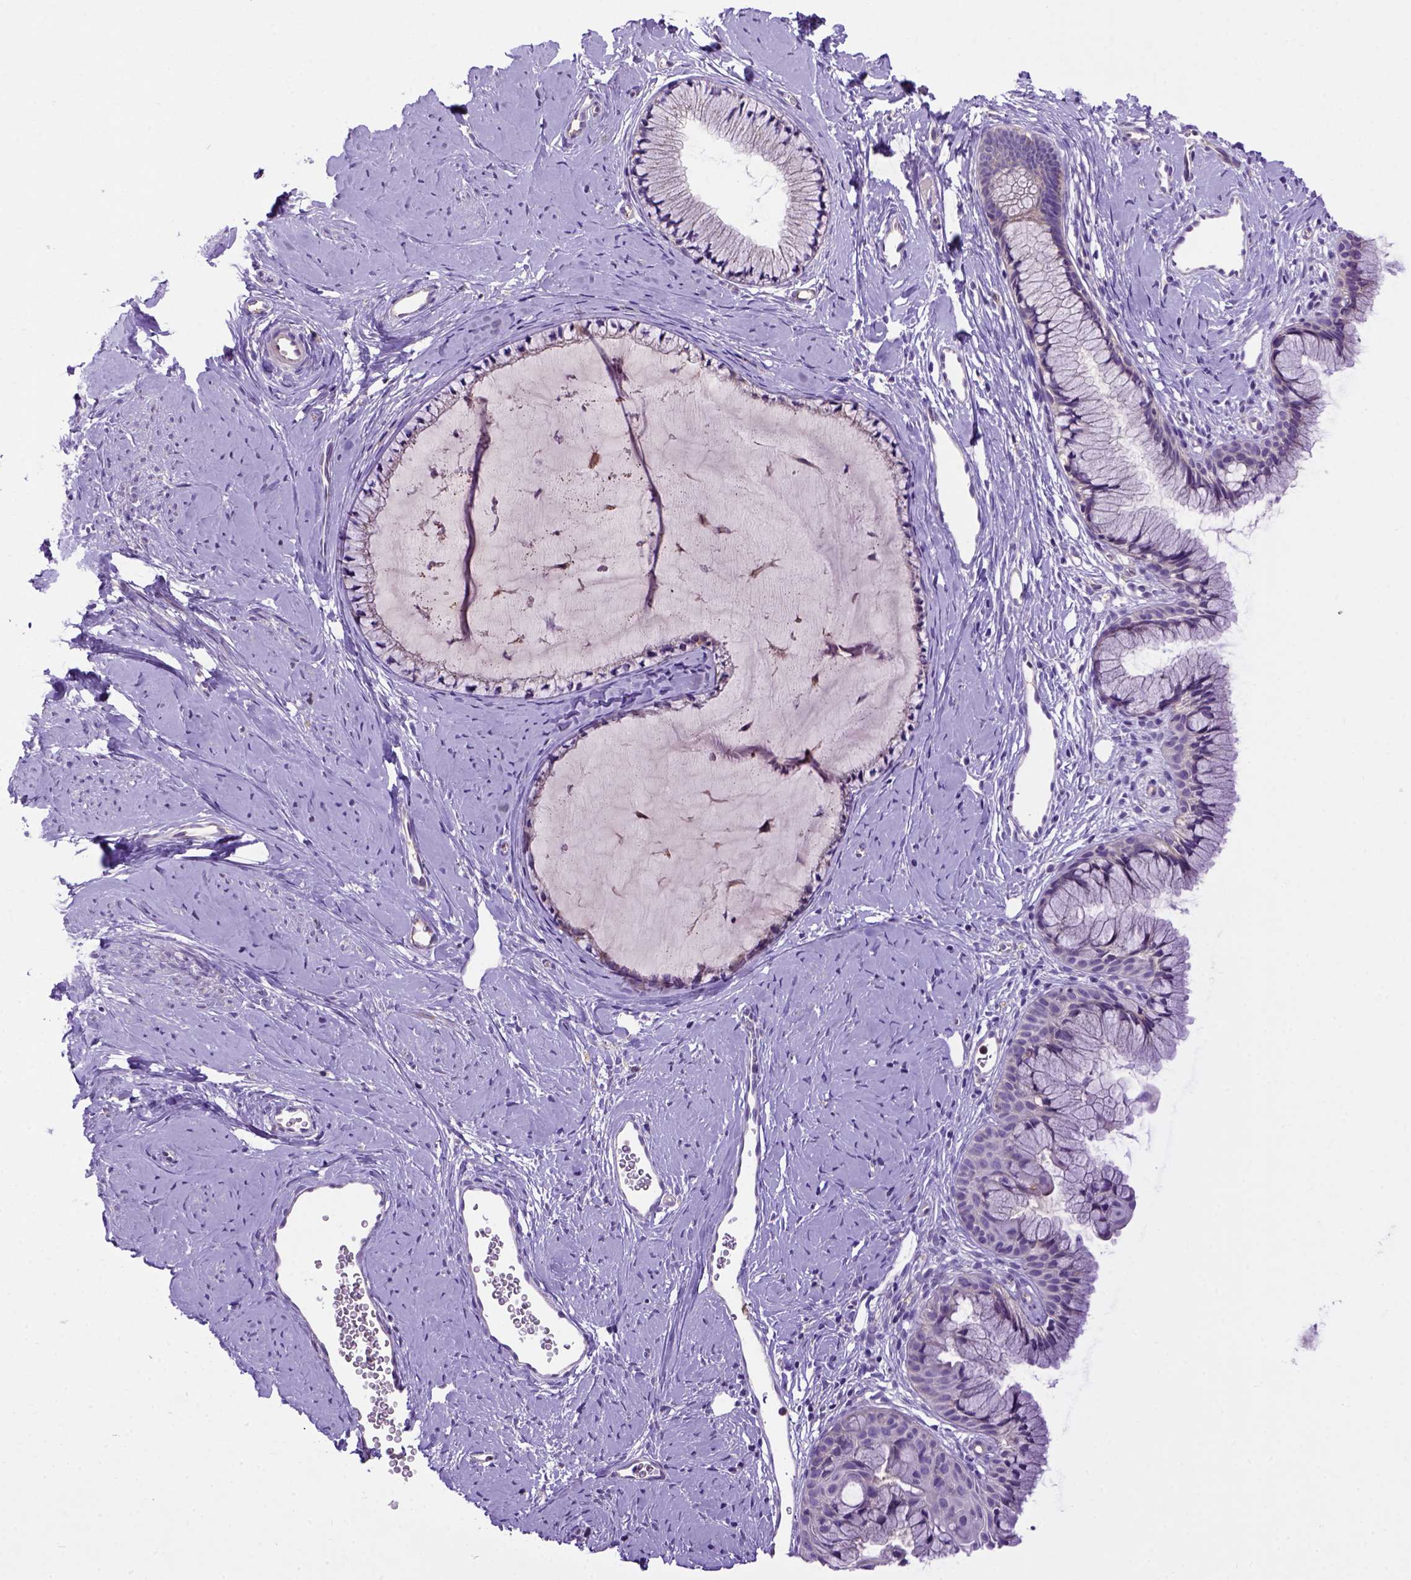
{"staining": {"intensity": "negative", "quantity": "none", "location": "none"}, "tissue": "cervix", "cell_type": "Glandular cells", "image_type": "normal", "snomed": [{"axis": "morphology", "description": "Normal tissue, NOS"}, {"axis": "topography", "description": "Cervix"}], "caption": "Glandular cells are negative for brown protein staining in benign cervix. (Brightfield microscopy of DAB immunohistochemistry (IHC) at high magnification).", "gene": "DEPDC1B", "patient": {"sex": "female", "age": 40}}